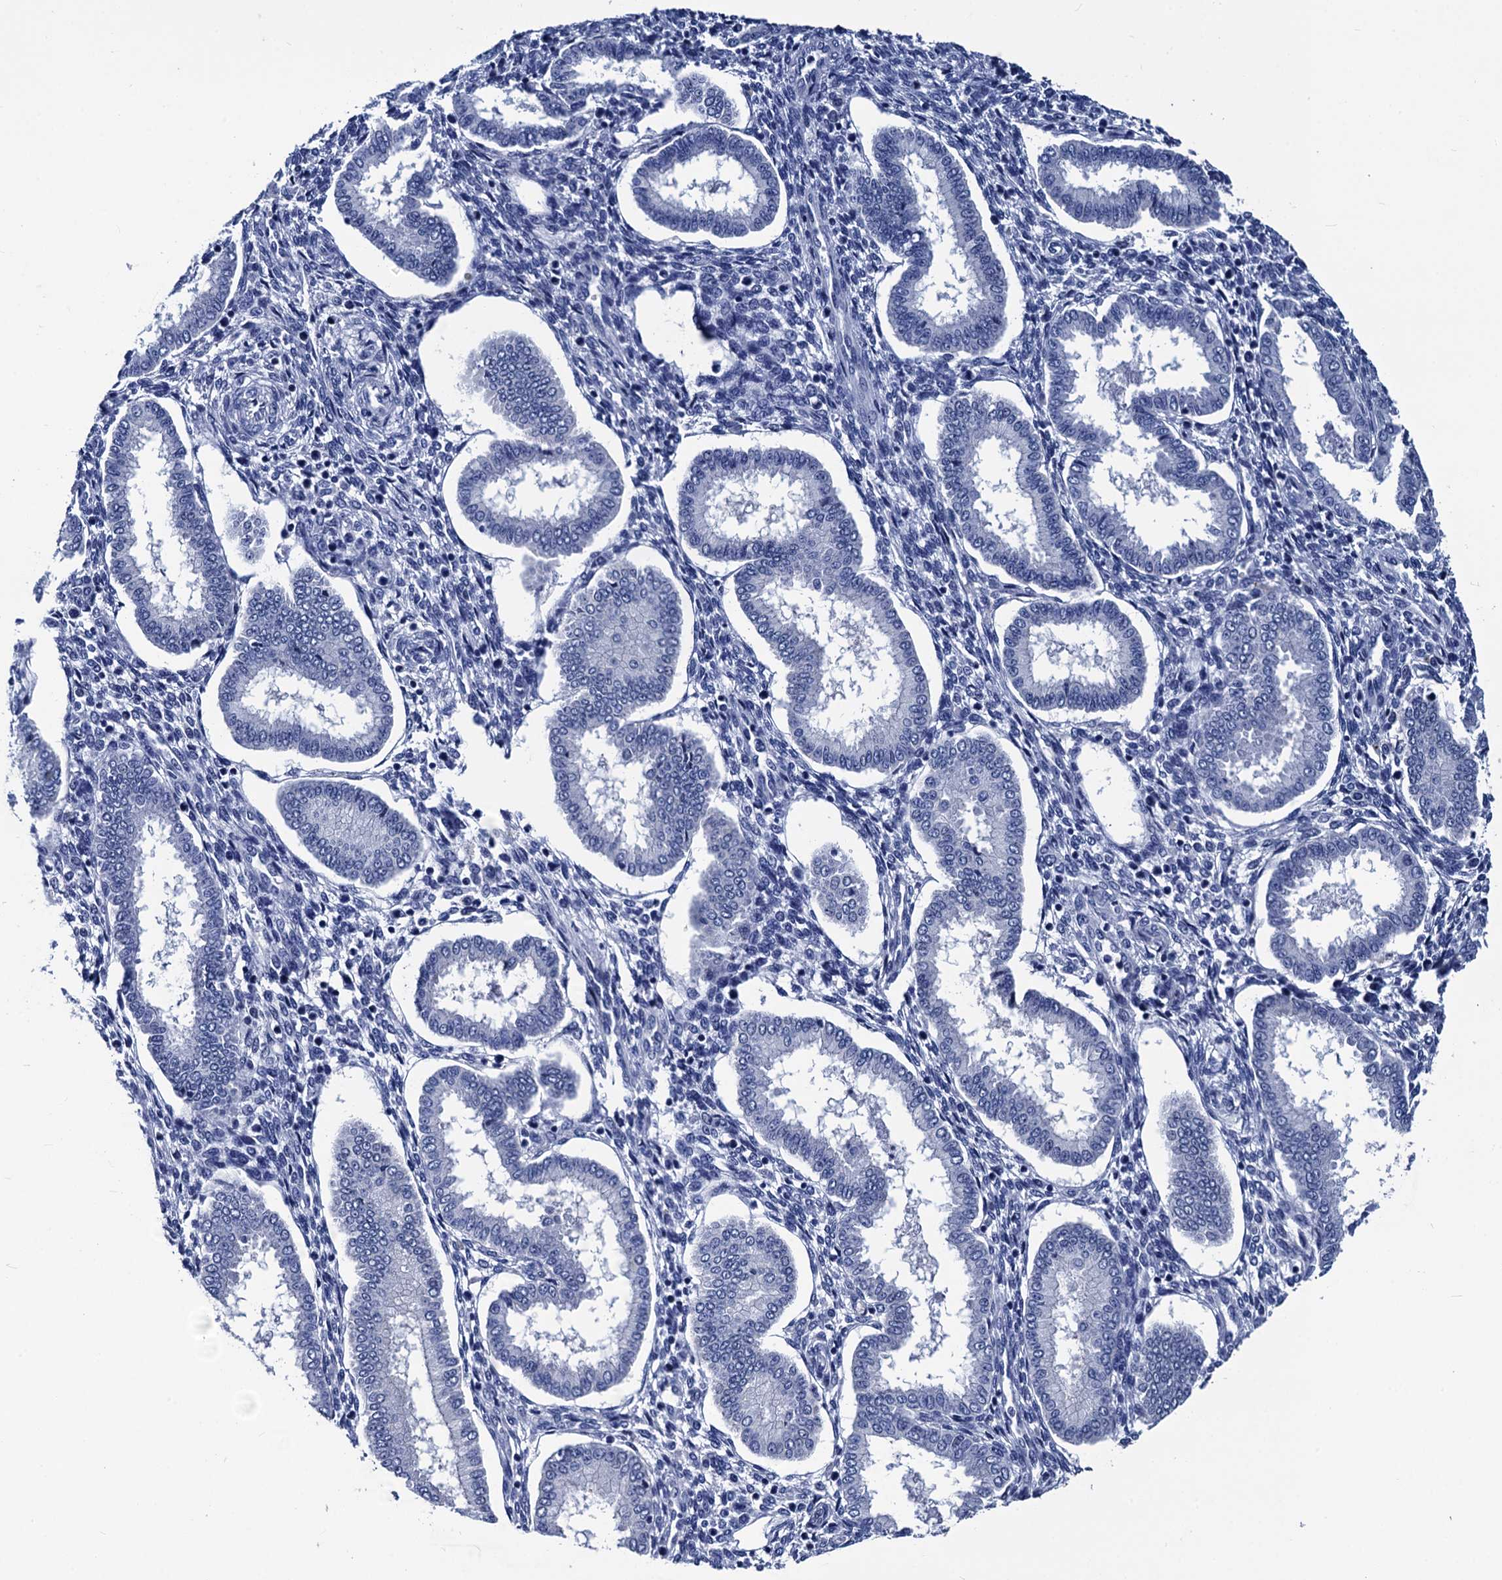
{"staining": {"intensity": "negative", "quantity": "none", "location": "none"}, "tissue": "endometrium", "cell_type": "Cells in endometrial stroma", "image_type": "normal", "snomed": [{"axis": "morphology", "description": "Normal tissue, NOS"}, {"axis": "topography", "description": "Endometrium"}], "caption": "An immunohistochemistry micrograph of benign endometrium is shown. There is no staining in cells in endometrial stroma of endometrium. (Stains: DAB IHC with hematoxylin counter stain, Microscopy: brightfield microscopy at high magnification).", "gene": "LRRC30", "patient": {"sex": "female", "age": 24}}